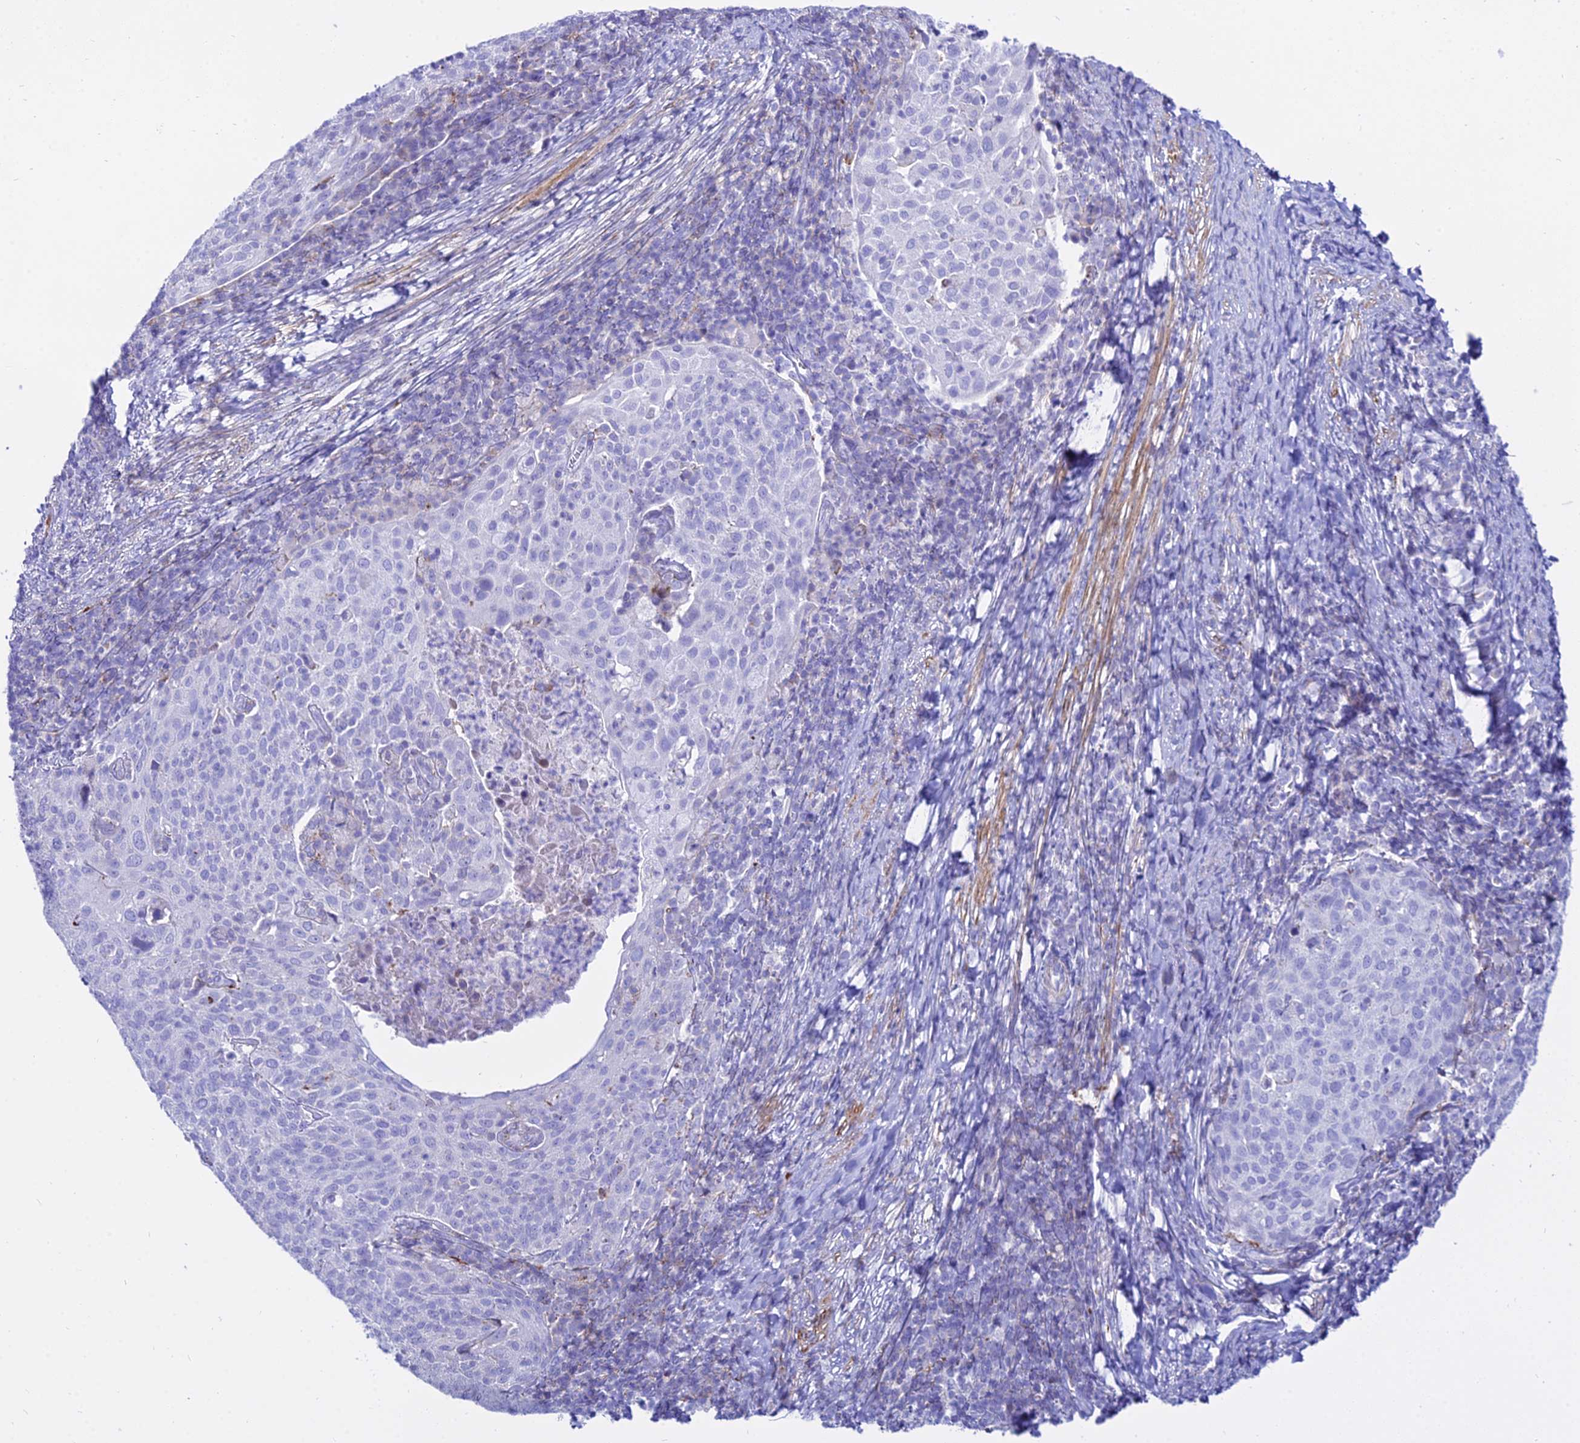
{"staining": {"intensity": "negative", "quantity": "none", "location": "none"}, "tissue": "cervical cancer", "cell_type": "Tumor cells", "image_type": "cancer", "snomed": [{"axis": "morphology", "description": "Squamous cell carcinoma, NOS"}, {"axis": "topography", "description": "Cervix"}], "caption": "Histopathology image shows no protein staining in tumor cells of cervical cancer (squamous cell carcinoma) tissue.", "gene": "DLX1", "patient": {"sex": "female", "age": 52}}